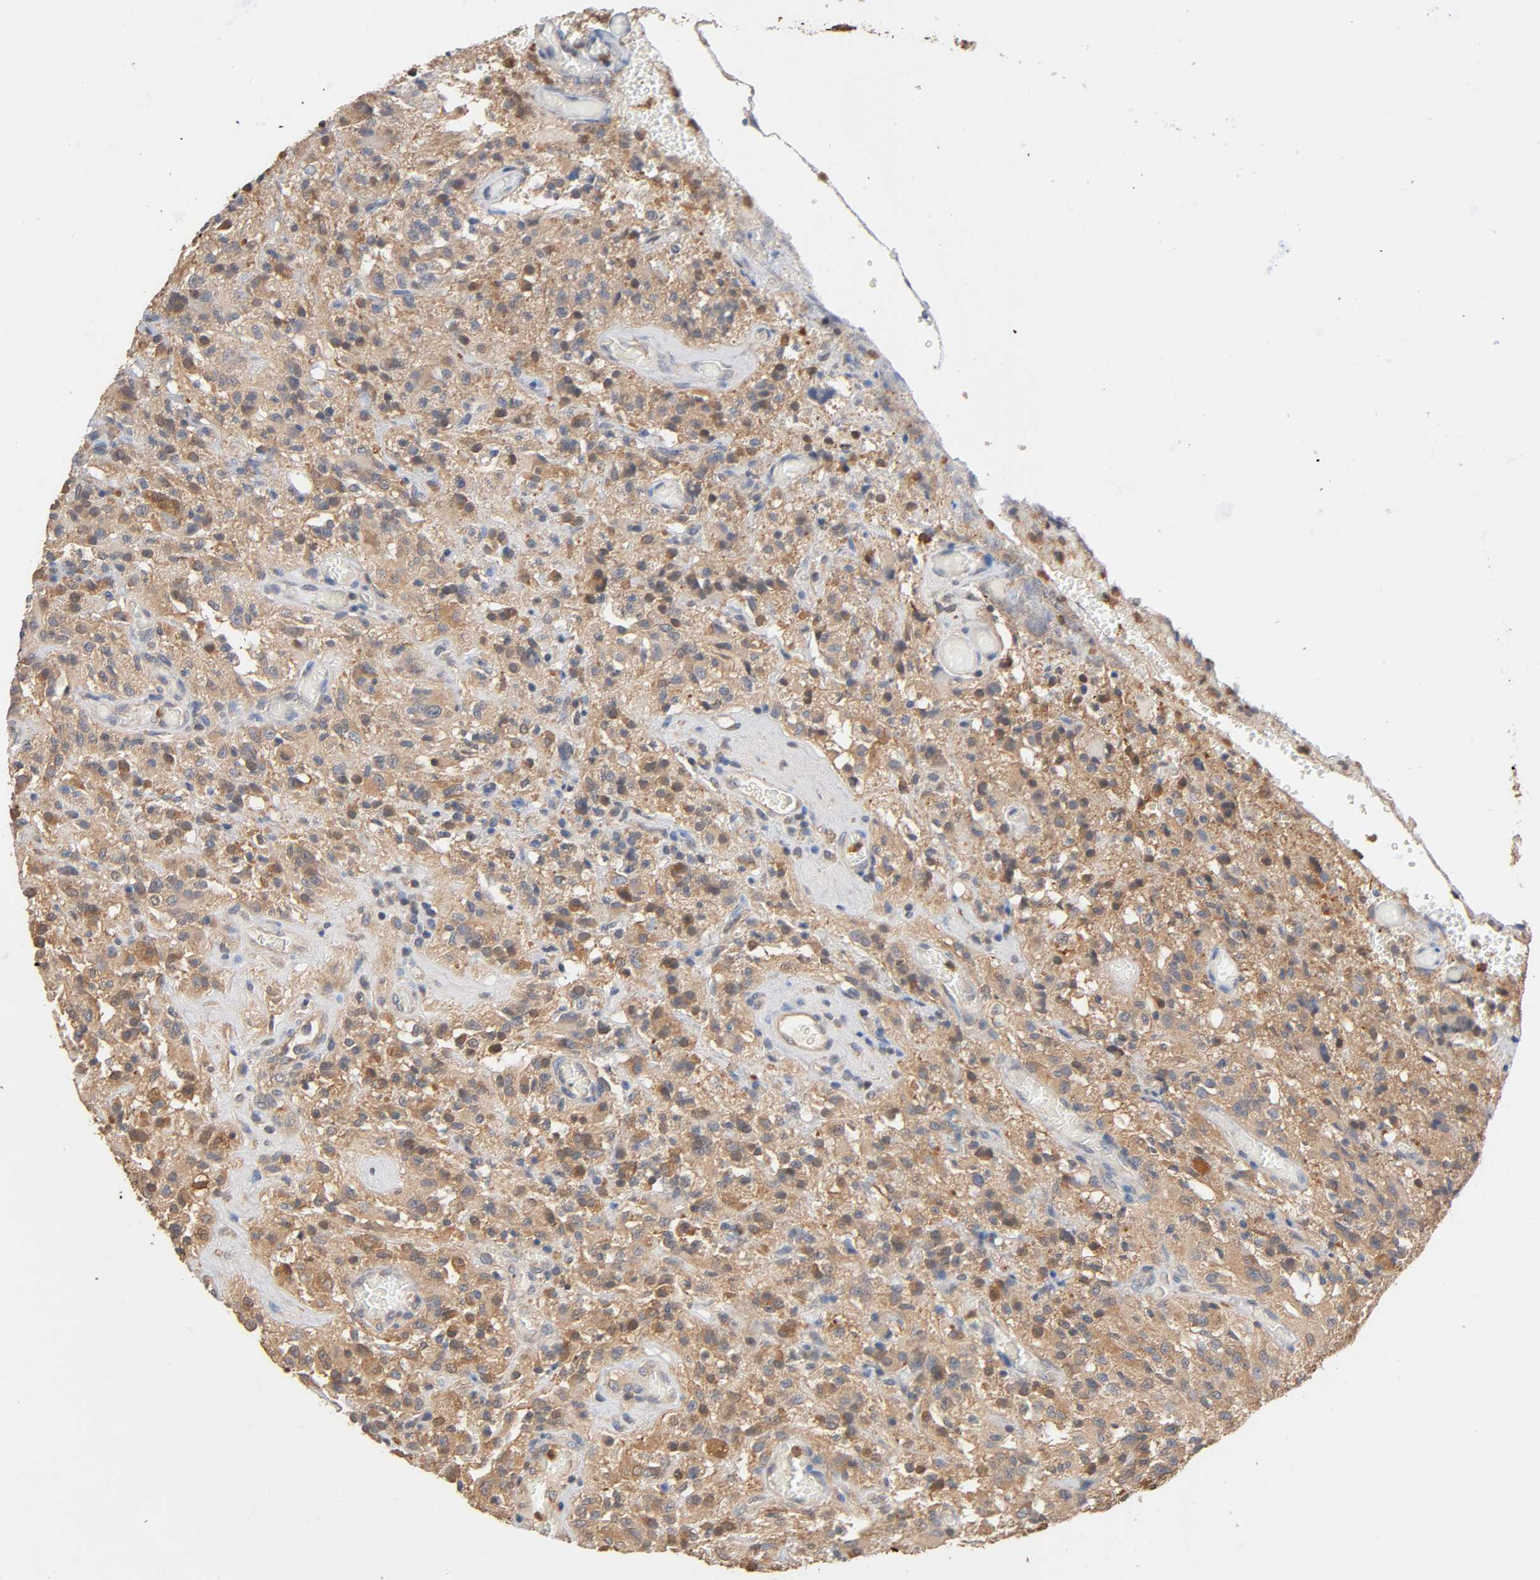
{"staining": {"intensity": "negative", "quantity": "none", "location": "none"}, "tissue": "glioma", "cell_type": "Tumor cells", "image_type": "cancer", "snomed": [{"axis": "morphology", "description": "Normal tissue, NOS"}, {"axis": "morphology", "description": "Glioma, malignant, High grade"}, {"axis": "topography", "description": "Cerebral cortex"}], "caption": "Malignant glioma (high-grade) was stained to show a protein in brown. There is no significant positivity in tumor cells.", "gene": "ALDOA", "patient": {"sex": "male", "age": 56}}